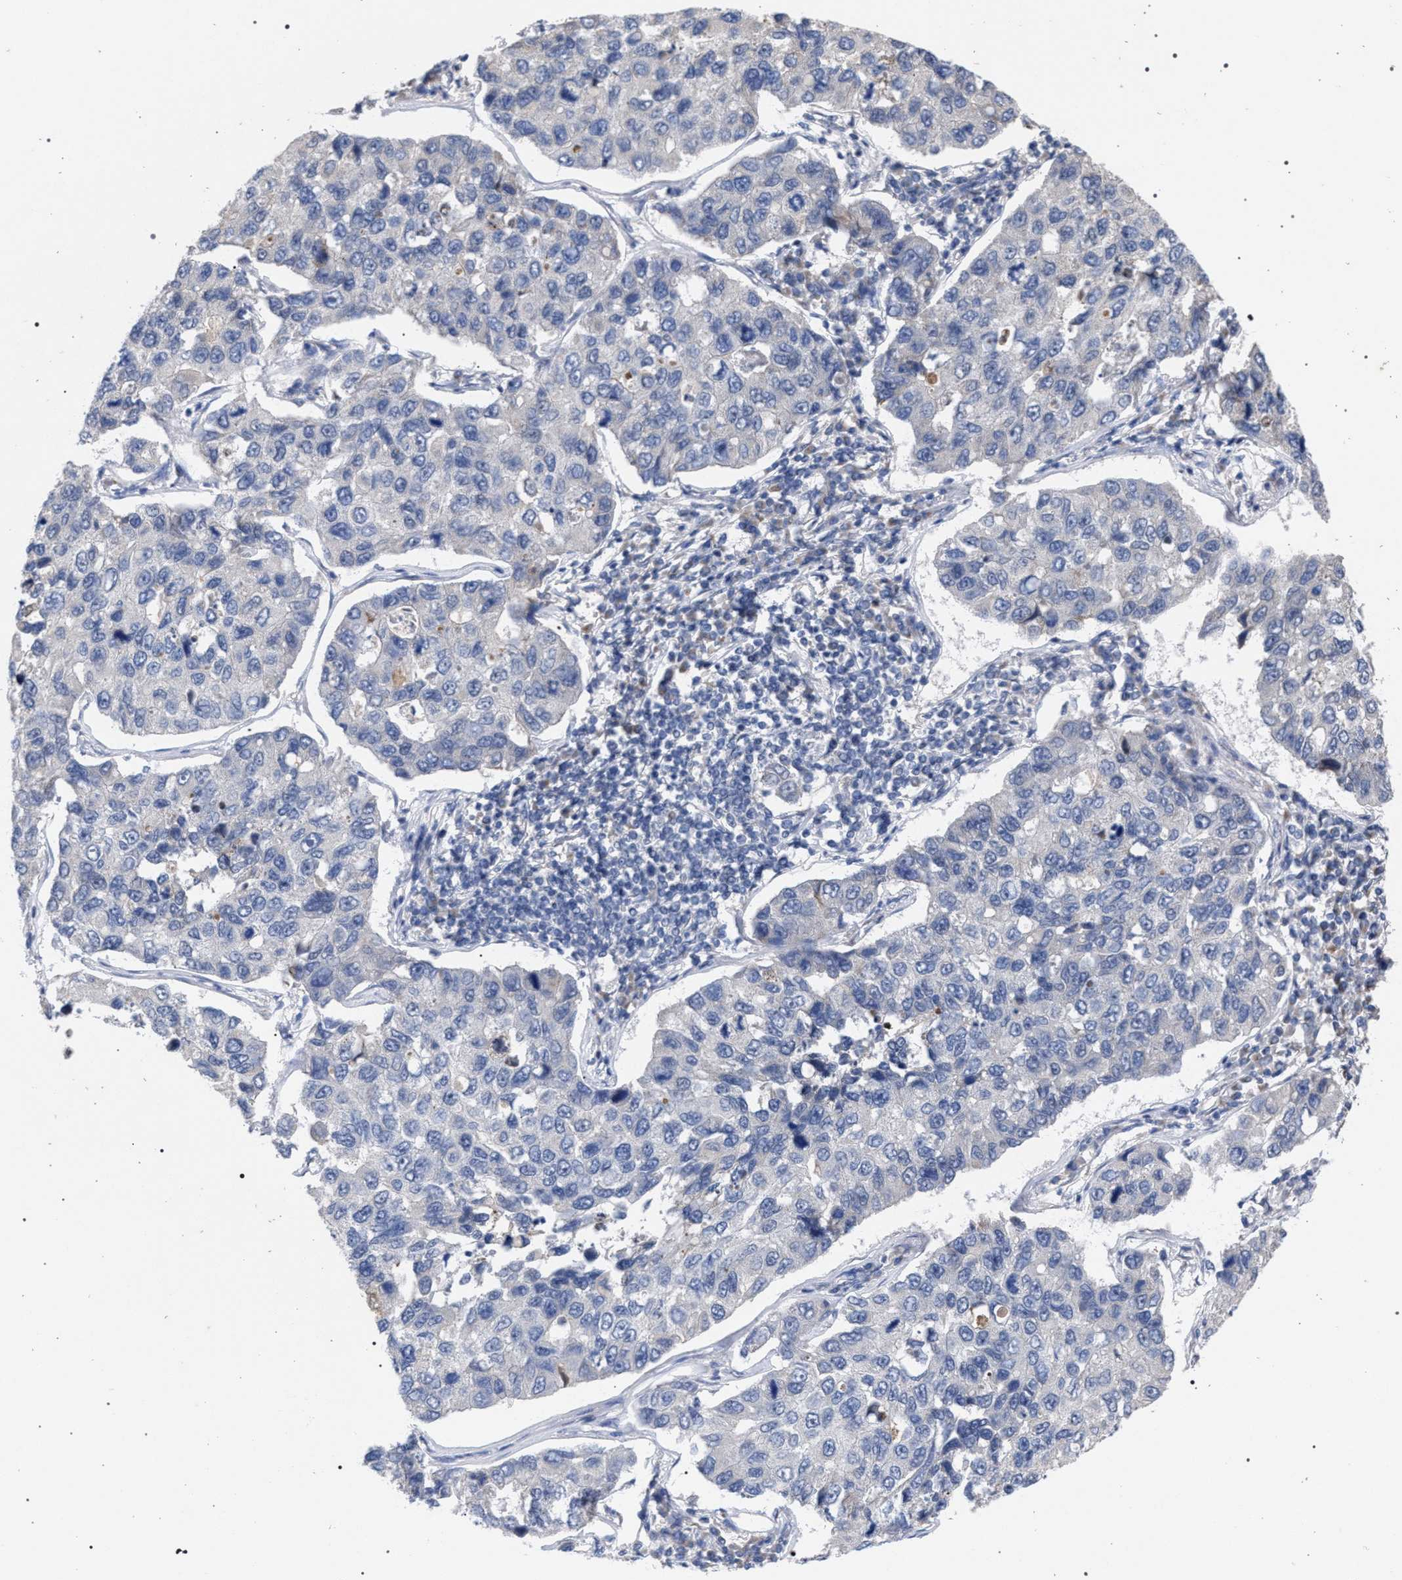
{"staining": {"intensity": "negative", "quantity": "none", "location": "none"}, "tissue": "lung cancer", "cell_type": "Tumor cells", "image_type": "cancer", "snomed": [{"axis": "morphology", "description": "Adenocarcinoma, NOS"}, {"axis": "topography", "description": "Lung"}], "caption": "Tumor cells show no significant staining in adenocarcinoma (lung). (DAB (3,3'-diaminobenzidine) IHC with hematoxylin counter stain).", "gene": "GOLGA2", "patient": {"sex": "male", "age": 64}}